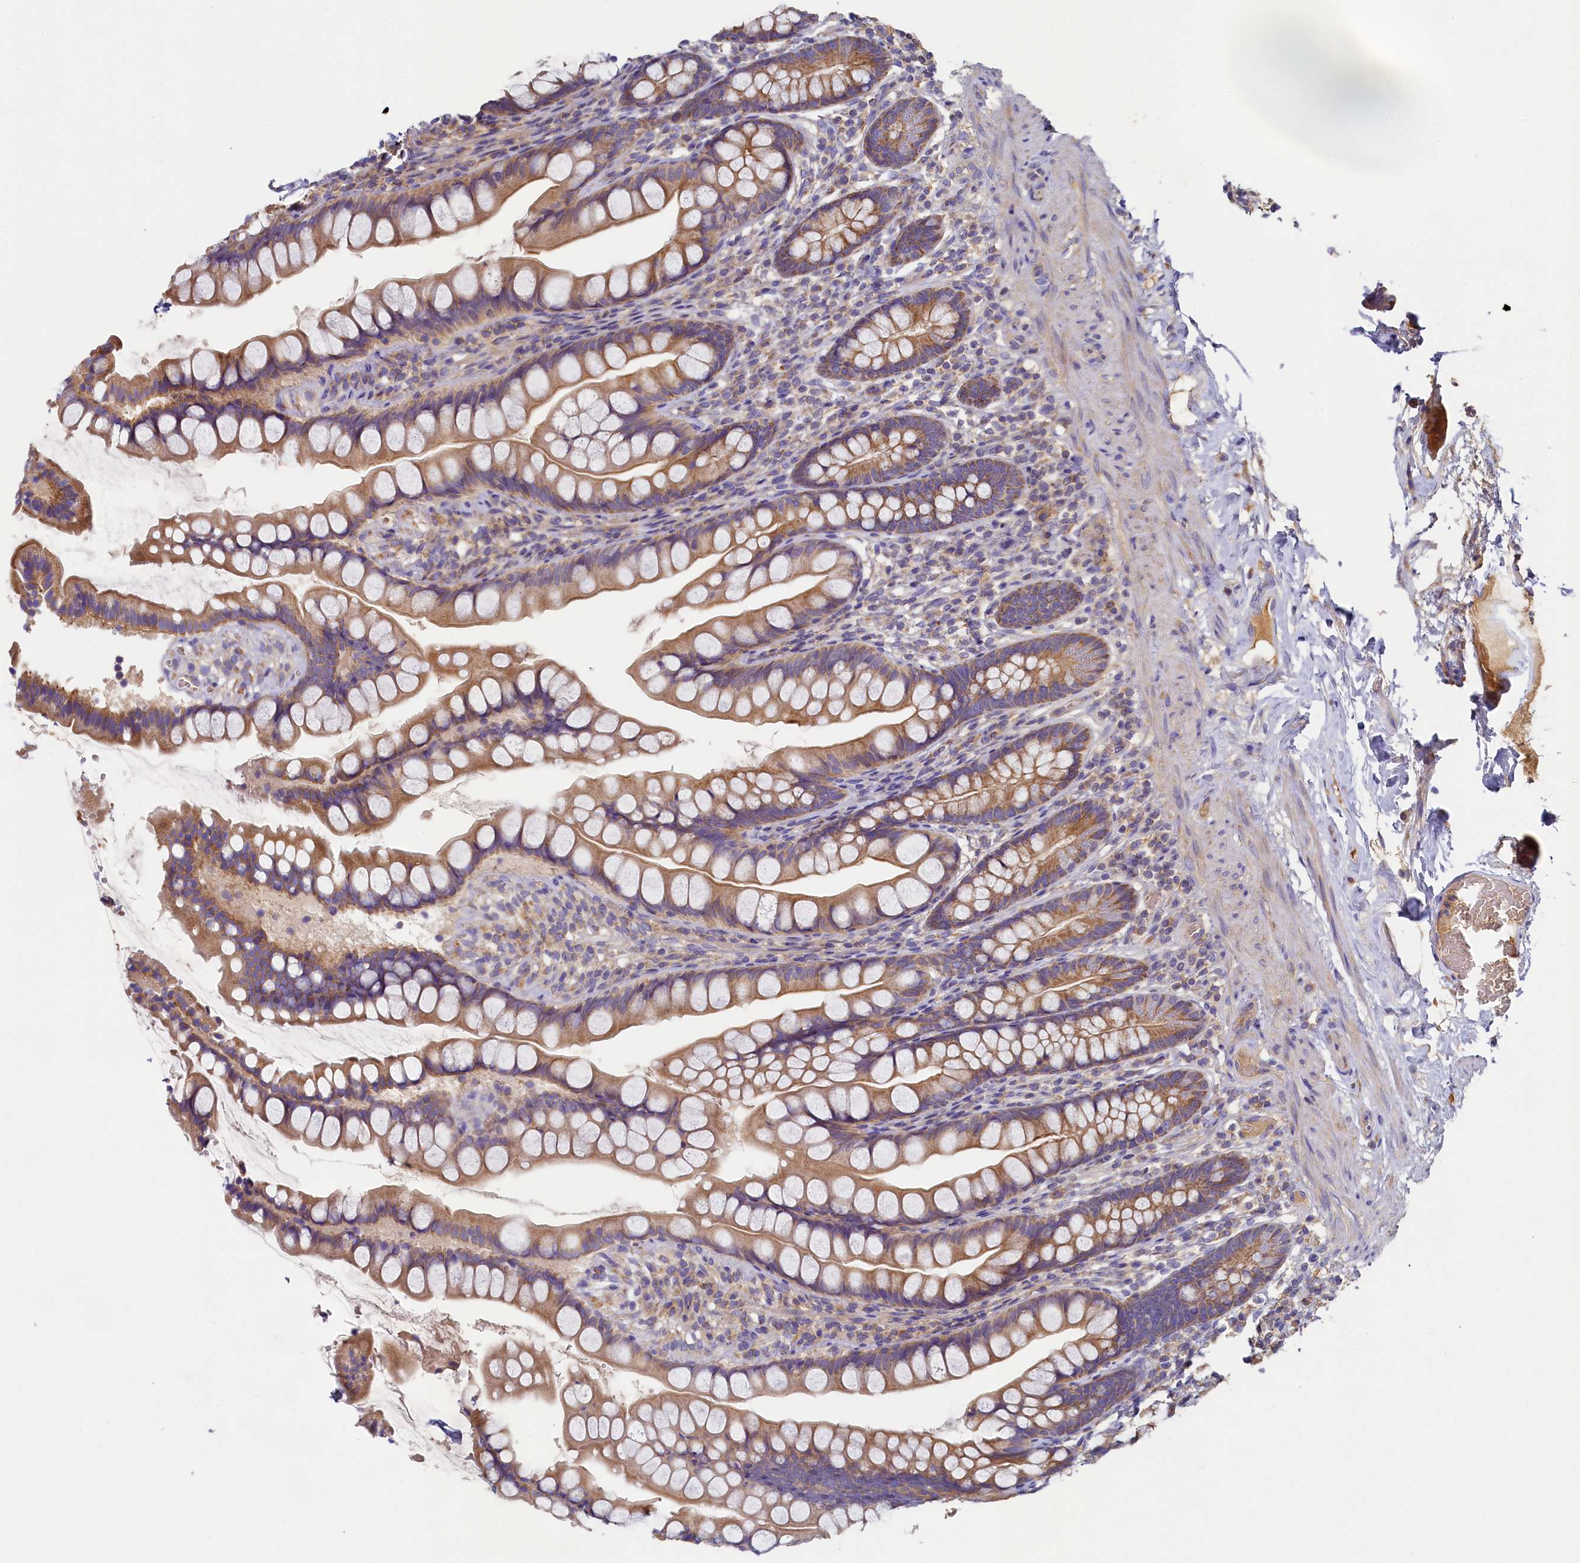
{"staining": {"intensity": "moderate", "quantity": ">75%", "location": "cytoplasmic/membranous"}, "tissue": "small intestine", "cell_type": "Glandular cells", "image_type": "normal", "snomed": [{"axis": "morphology", "description": "Normal tissue, NOS"}, {"axis": "topography", "description": "Small intestine"}], "caption": "A histopathology image of small intestine stained for a protein displays moderate cytoplasmic/membranous brown staining in glandular cells.", "gene": "SEC31B", "patient": {"sex": "male", "age": 70}}